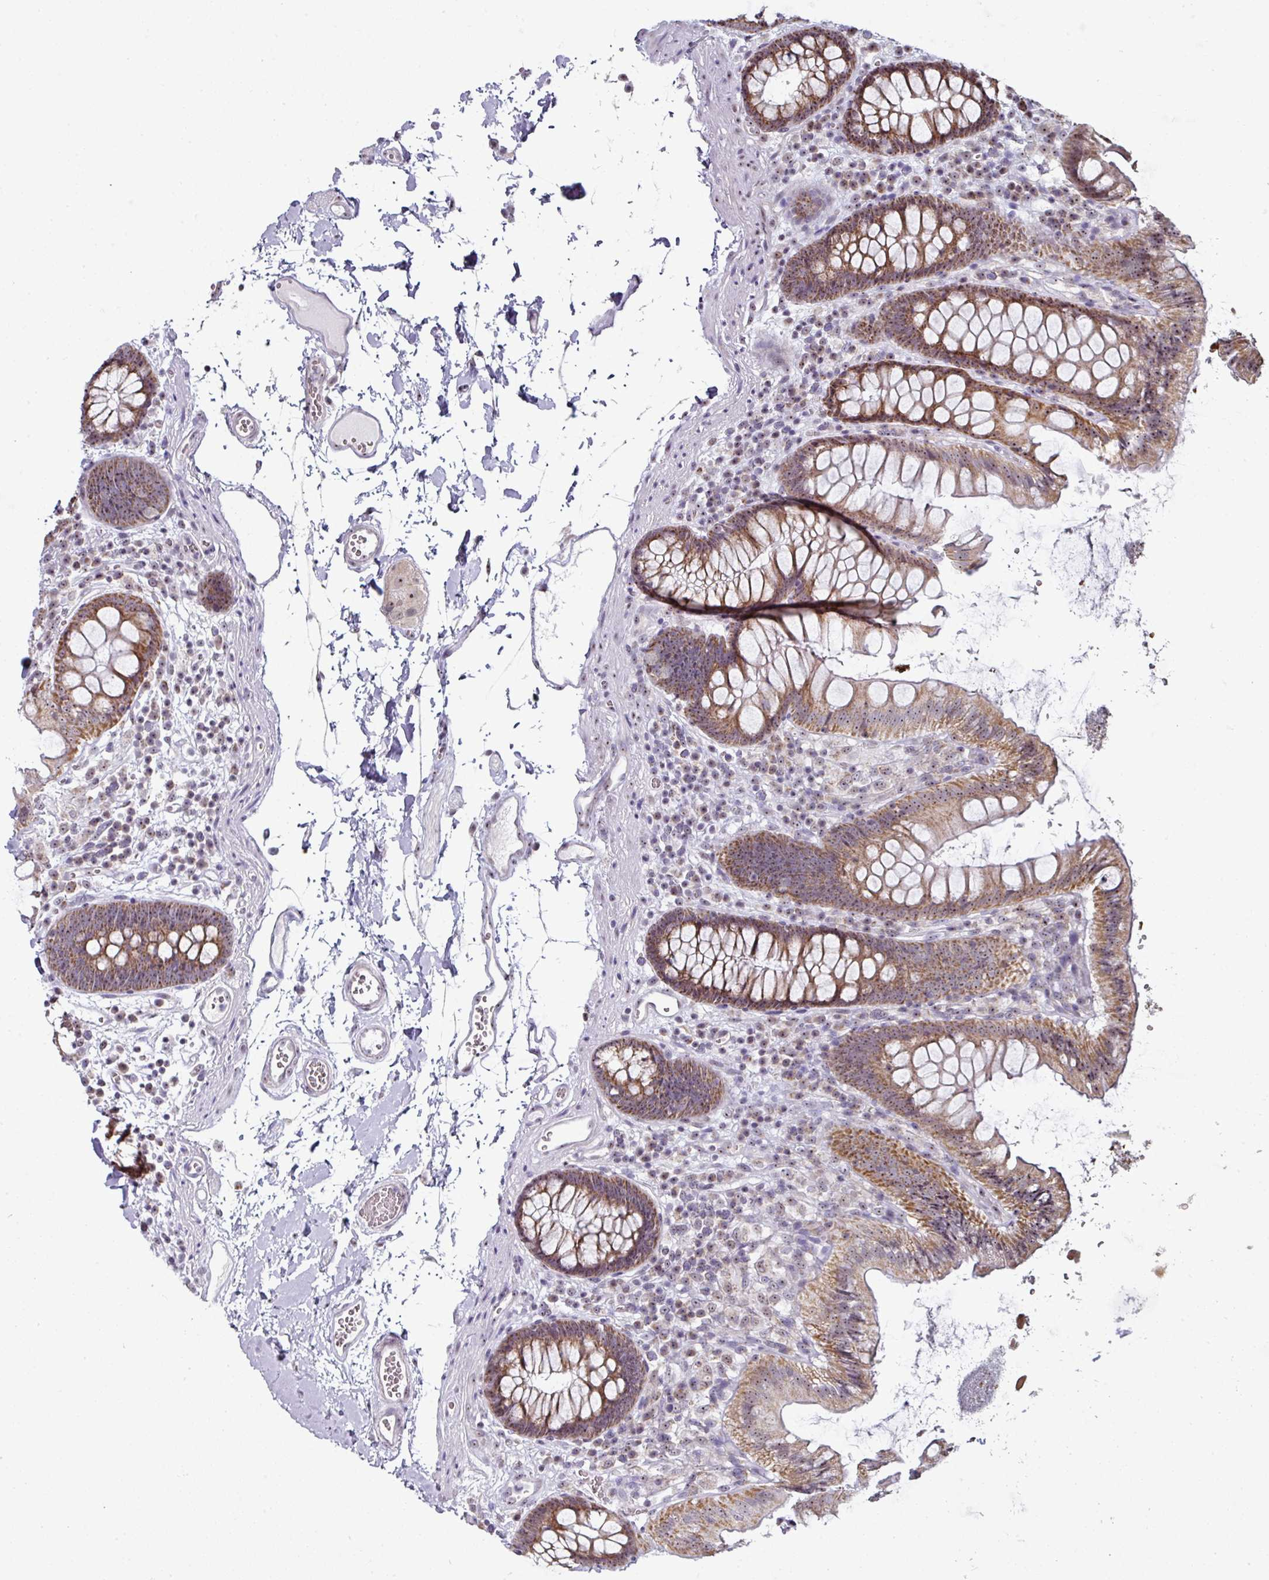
{"staining": {"intensity": "weak", "quantity": "25%-75%", "location": "nuclear"}, "tissue": "colon", "cell_type": "Endothelial cells", "image_type": "normal", "snomed": [{"axis": "morphology", "description": "Normal tissue, NOS"}, {"axis": "topography", "description": "Colon"}], "caption": "Normal colon demonstrates weak nuclear expression in about 25%-75% of endothelial cells.", "gene": "NACC2", "patient": {"sex": "male", "age": 84}}